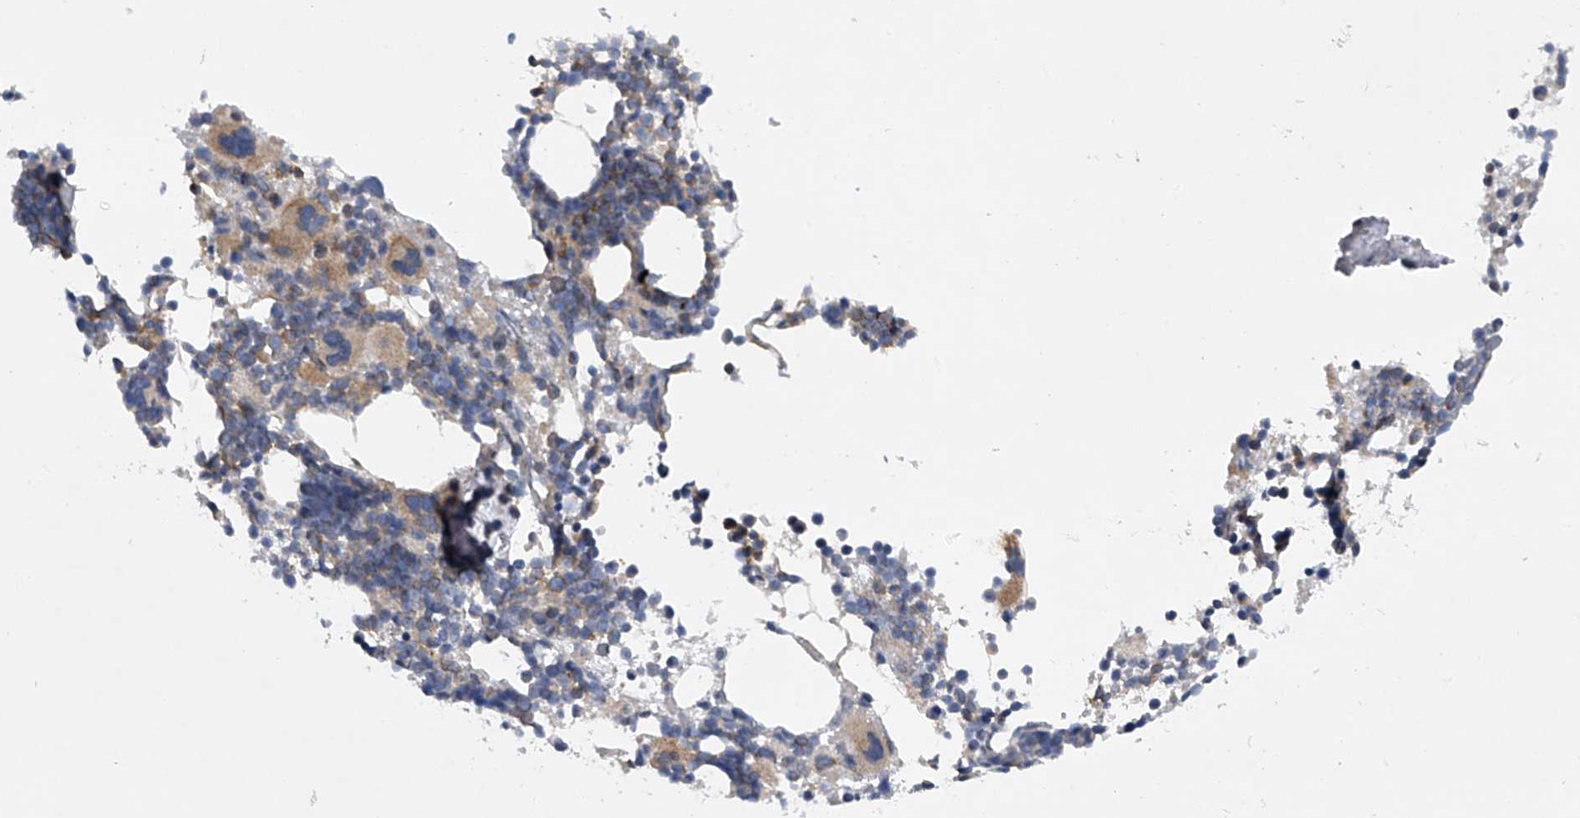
{"staining": {"intensity": "moderate", "quantity": "<25%", "location": "cytoplasmic/membranous"}, "tissue": "bone marrow", "cell_type": "Hematopoietic cells", "image_type": "normal", "snomed": [{"axis": "morphology", "description": "Normal tissue, NOS"}, {"axis": "topography", "description": "Bone marrow"}], "caption": "High-power microscopy captured an immunohistochemistry photomicrograph of benign bone marrow, revealing moderate cytoplasmic/membranous expression in about <25% of hematopoietic cells. The staining was performed using DAB (3,3'-diaminobenzidine) to visualize the protein expression in brown, while the nuclei were stained in blue with hematoxylin (Magnification: 20x).", "gene": "RNF5", "patient": {"sex": "female", "age": 57}}